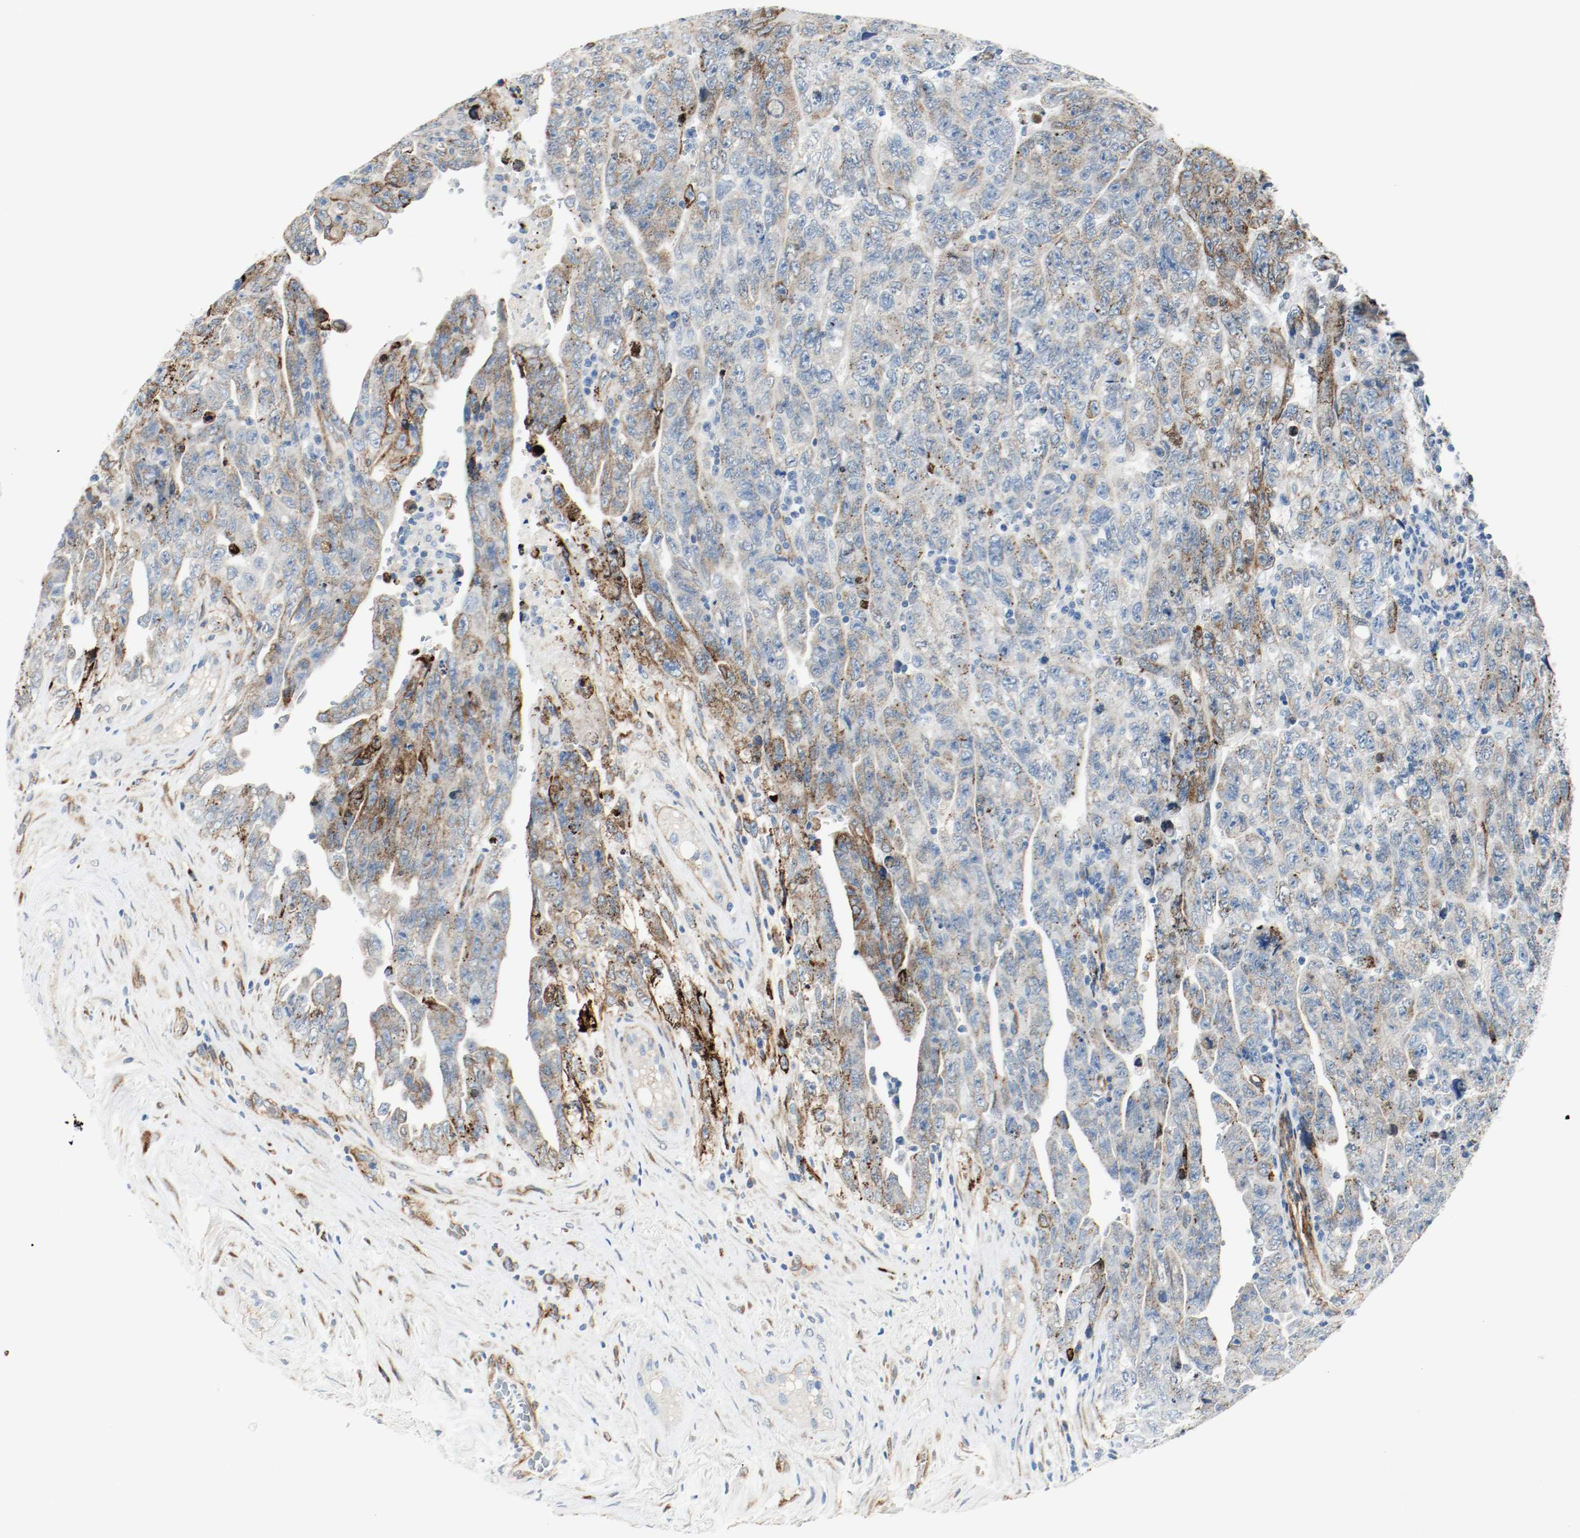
{"staining": {"intensity": "moderate", "quantity": "25%-75%", "location": "cytoplasmic/membranous"}, "tissue": "testis cancer", "cell_type": "Tumor cells", "image_type": "cancer", "snomed": [{"axis": "morphology", "description": "Carcinoma, Embryonal, NOS"}, {"axis": "topography", "description": "Testis"}], "caption": "An image of human testis cancer (embryonal carcinoma) stained for a protein exhibits moderate cytoplasmic/membranous brown staining in tumor cells.", "gene": "LAMB1", "patient": {"sex": "male", "age": 28}}